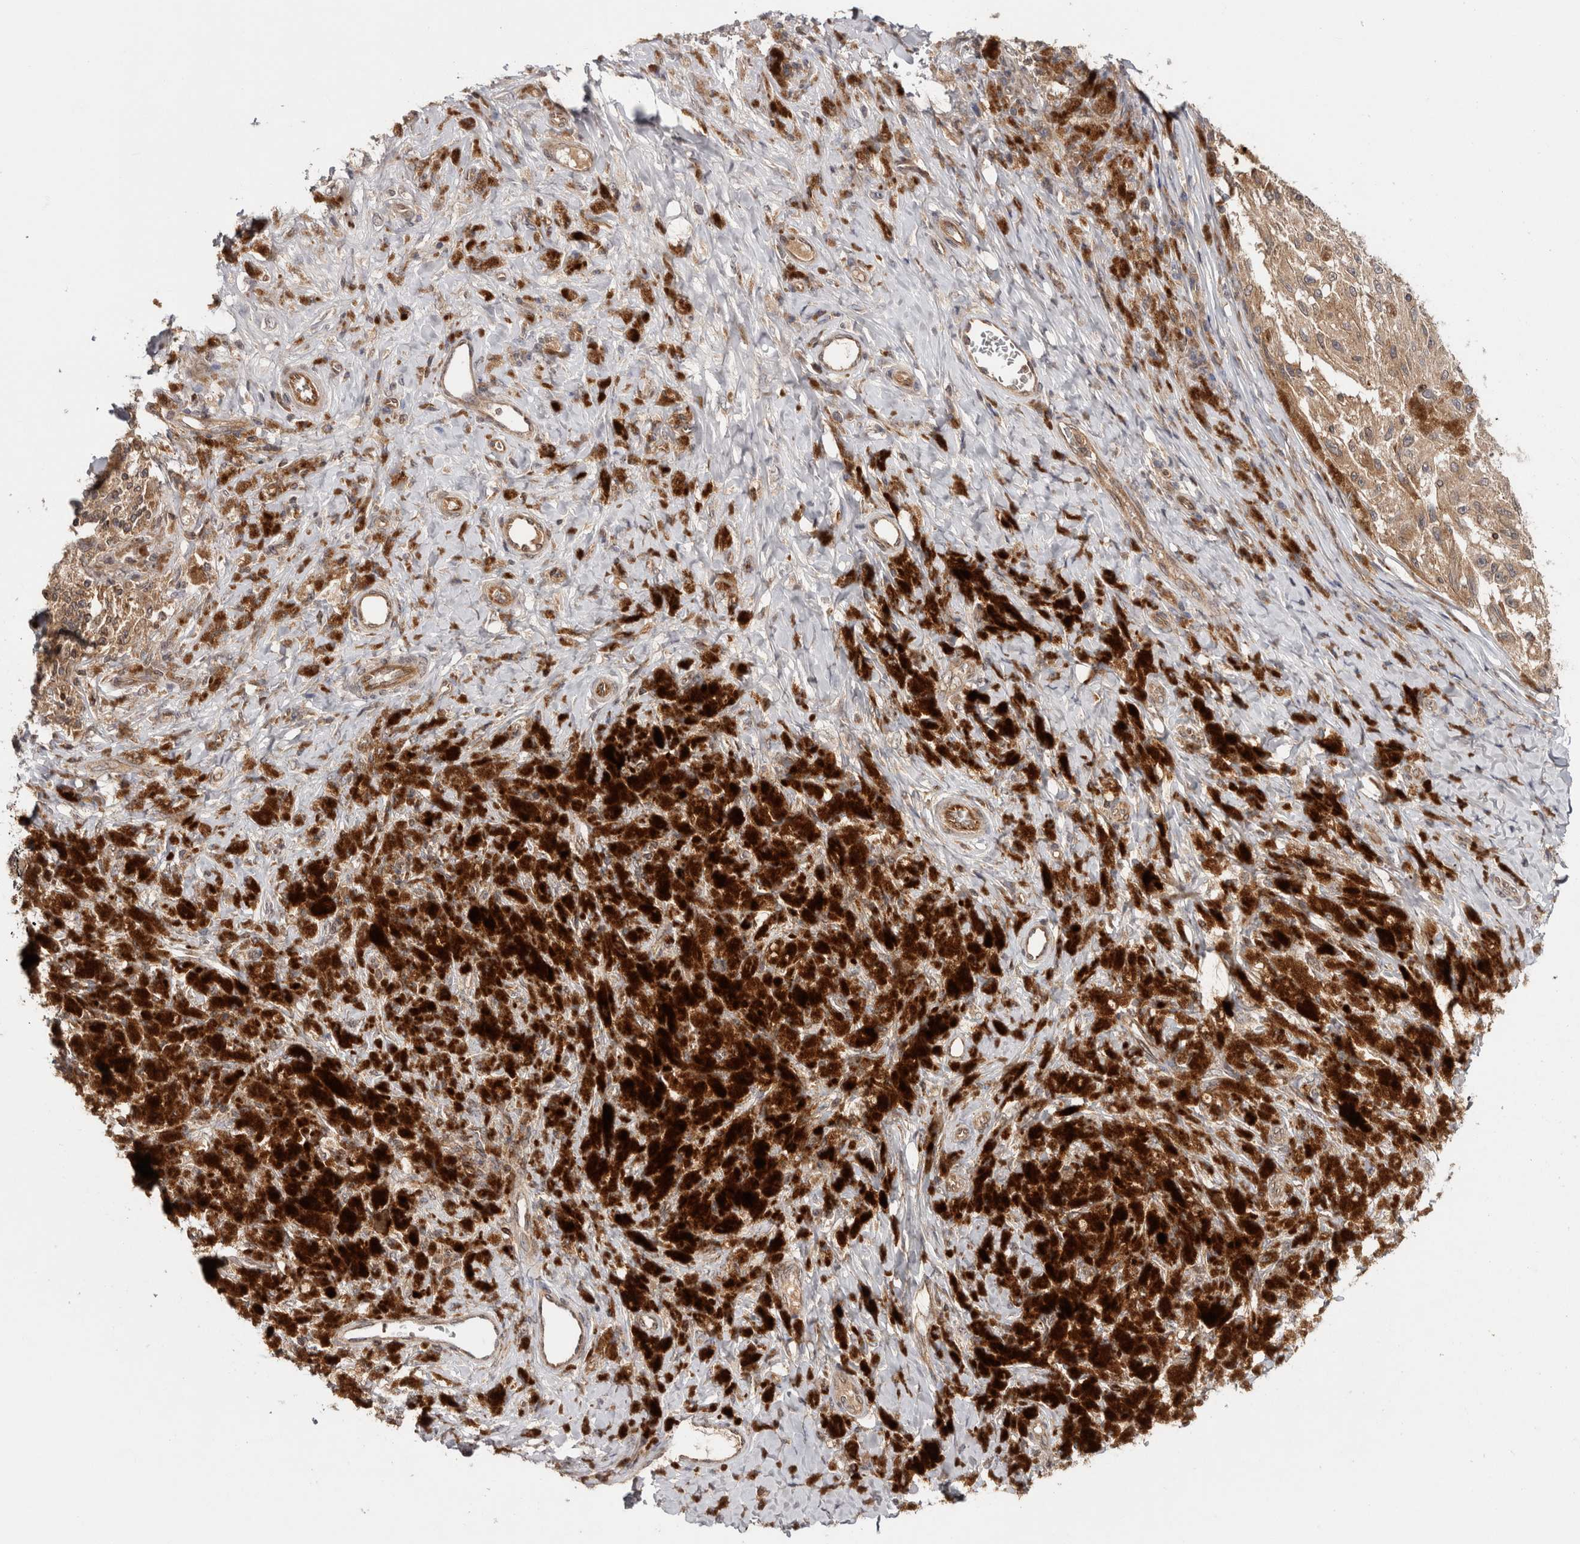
{"staining": {"intensity": "weak", "quantity": ">75%", "location": "cytoplasmic/membranous"}, "tissue": "melanoma", "cell_type": "Tumor cells", "image_type": "cancer", "snomed": [{"axis": "morphology", "description": "Malignant melanoma, NOS"}, {"axis": "topography", "description": "Skin"}], "caption": "Brown immunohistochemical staining in human malignant melanoma displays weak cytoplasmic/membranous positivity in approximately >75% of tumor cells. Nuclei are stained in blue.", "gene": "HMOX2", "patient": {"sex": "female", "age": 73}}